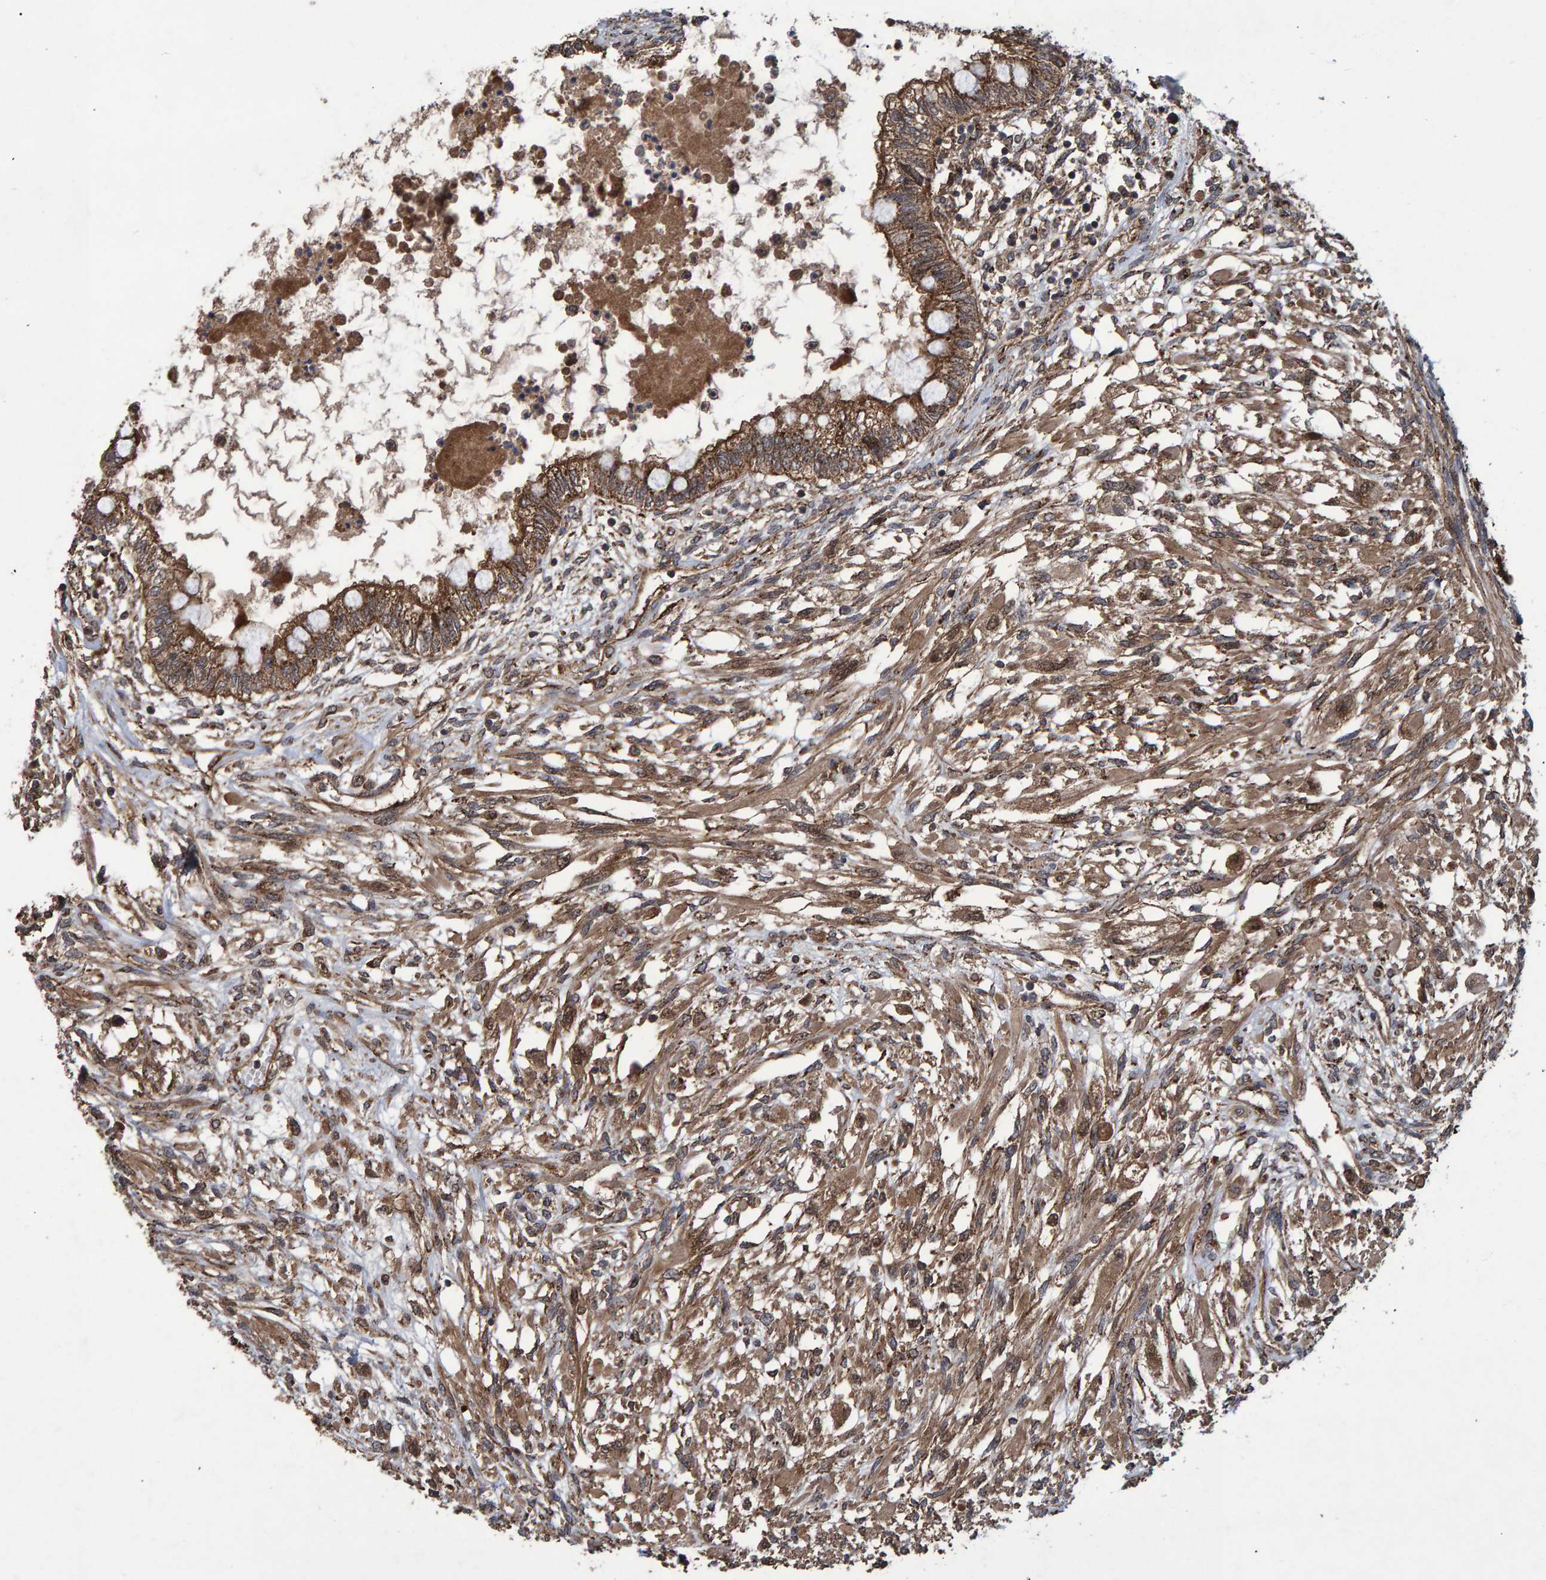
{"staining": {"intensity": "moderate", "quantity": ">75%", "location": "cytoplasmic/membranous"}, "tissue": "testis cancer", "cell_type": "Tumor cells", "image_type": "cancer", "snomed": [{"axis": "morphology", "description": "Seminoma, NOS"}, {"axis": "topography", "description": "Testis"}], "caption": "Immunohistochemical staining of seminoma (testis) exhibits moderate cytoplasmic/membranous protein positivity in about >75% of tumor cells.", "gene": "TRIM68", "patient": {"sex": "male", "age": 28}}